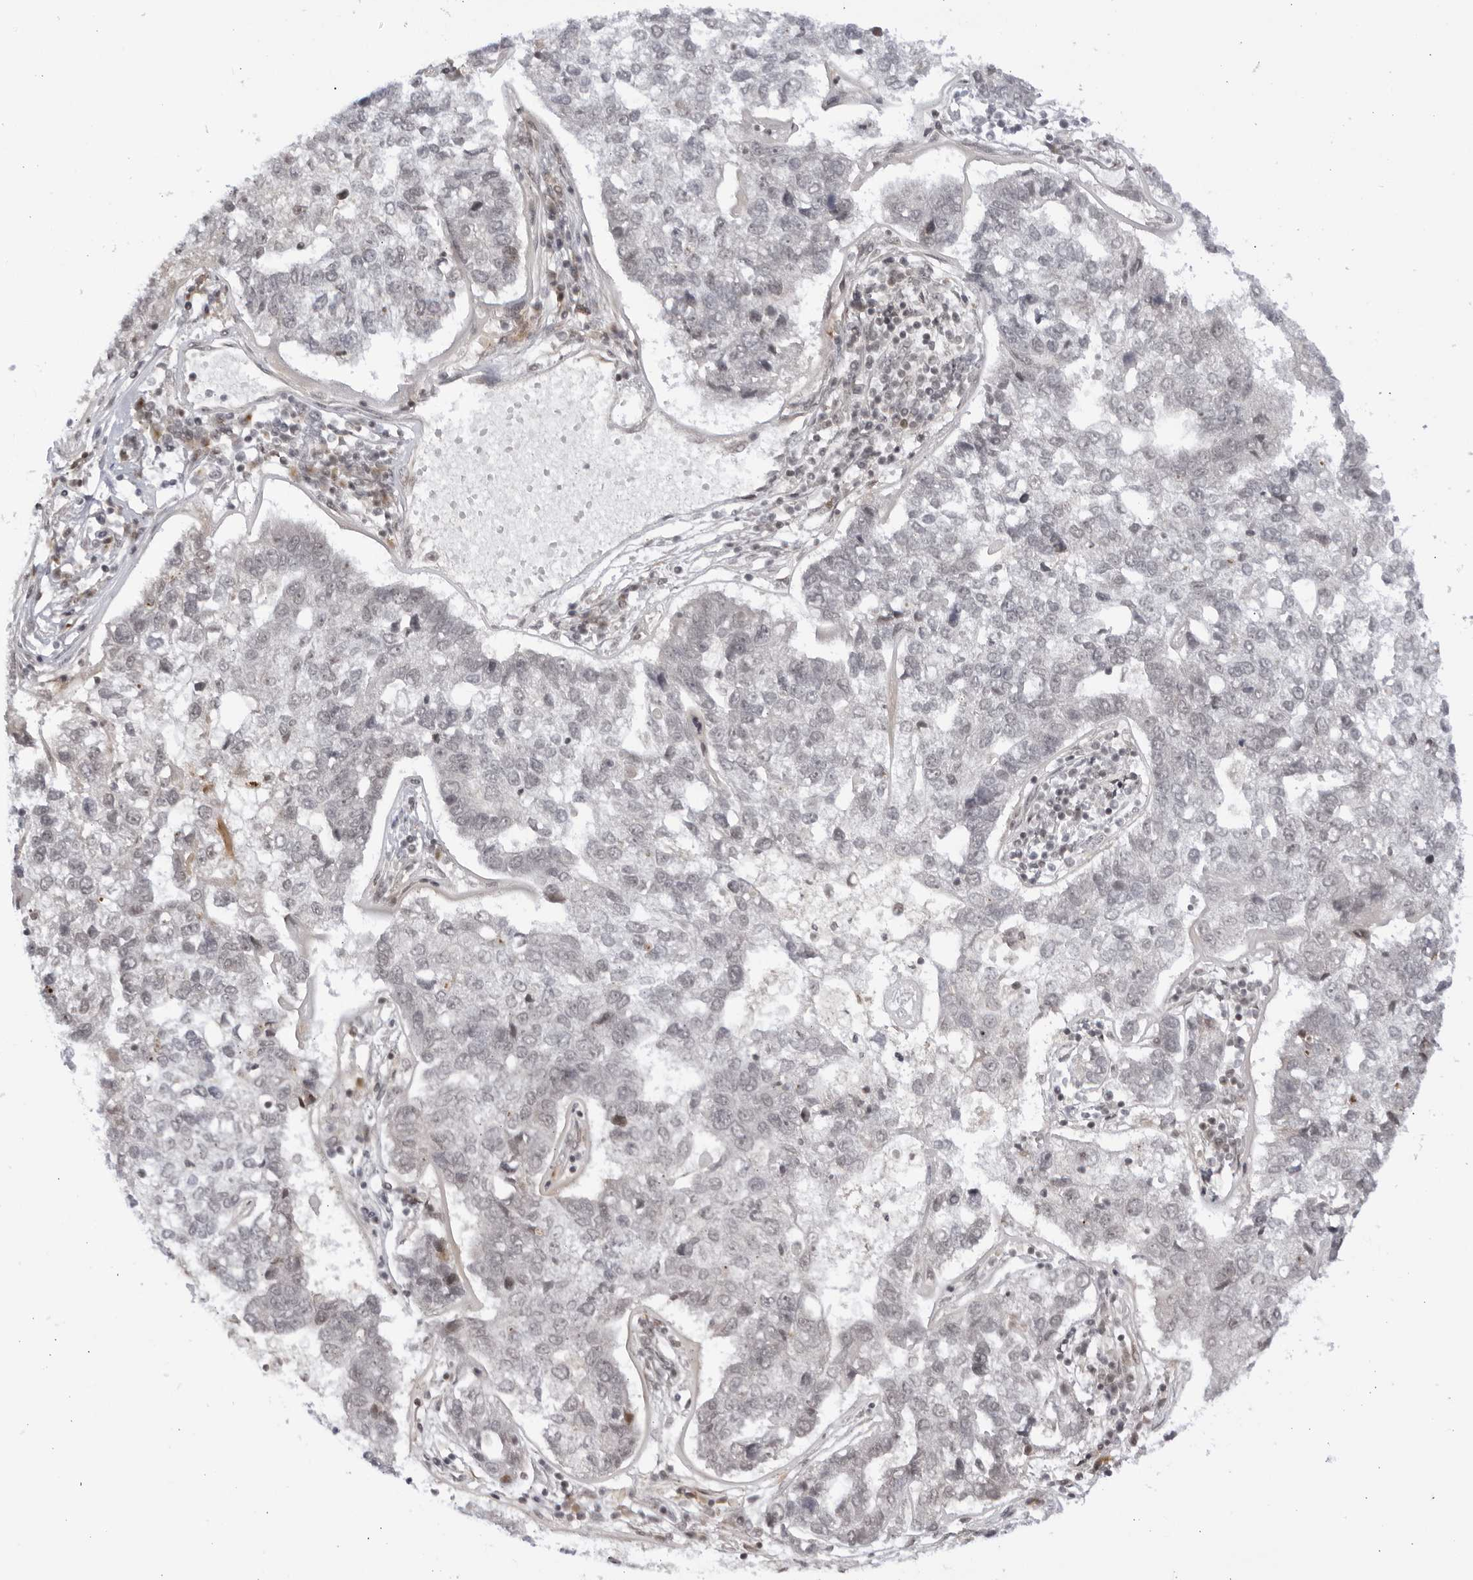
{"staining": {"intensity": "negative", "quantity": "none", "location": "none"}, "tissue": "pancreatic cancer", "cell_type": "Tumor cells", "image_type": "cancer", "snomed": [{"axis": "morphology", "description": "Adenocarcinoma, NOS"}, {"axis": "topography", "description": "Pancreas"}], "caption": "Immunohistochemistry (IHC) micrograph of neoplastic tissue: human pancreatic cancer (adenocarcinoma) stained with DAB reveals no significant protein expression in tumor cells.", "gene": "RASGEF1C", "patient": {"sex": "female", "age": 61}}